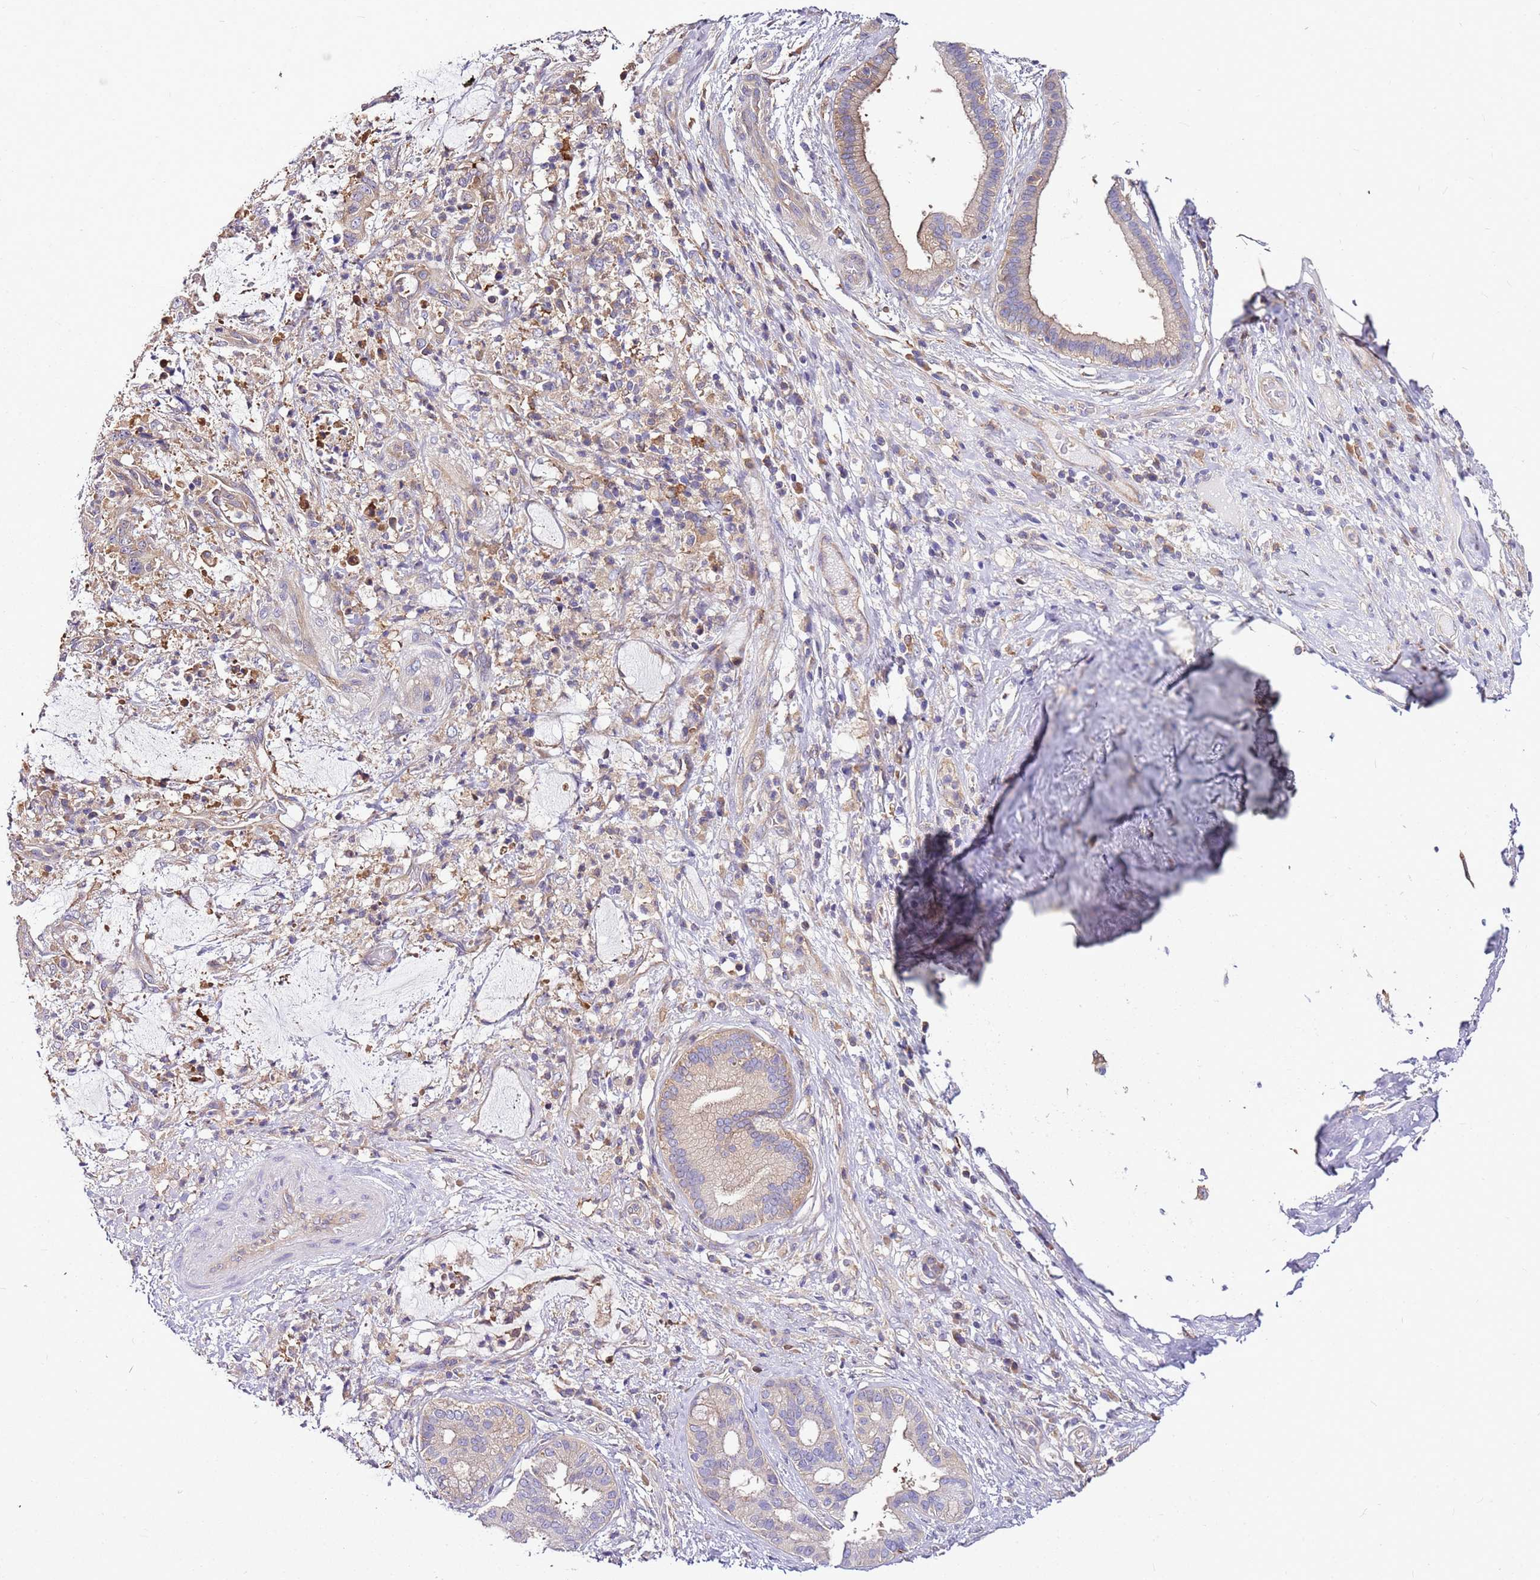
{"staining": {"intensity": "moderate", "quantity": "25%-75%", "location": "cytoplasmic/membranous"}, "tissue": "liver cancer", "cell_type": "Tumor cells", "image_type": "cancer", "snomed": [{"axis": "morphology", "description": "Normal tissue, NOS"}, {"axis": "morphology", "description": "Cholangiocarcinoma"}, {"axis": "topography", "description": "Liver"}, {"axis": "topography", "description": "Peripheral nerve tissue"}], "caption": "Immunohistochemical staining of liver cholangiocarcinoma shows moderate cytoplasmic/membranous protein staining in about 25%-75% of tumor cells.", "gene": "ATXN2L", "patient": {"sex": "female", "age": 73}}